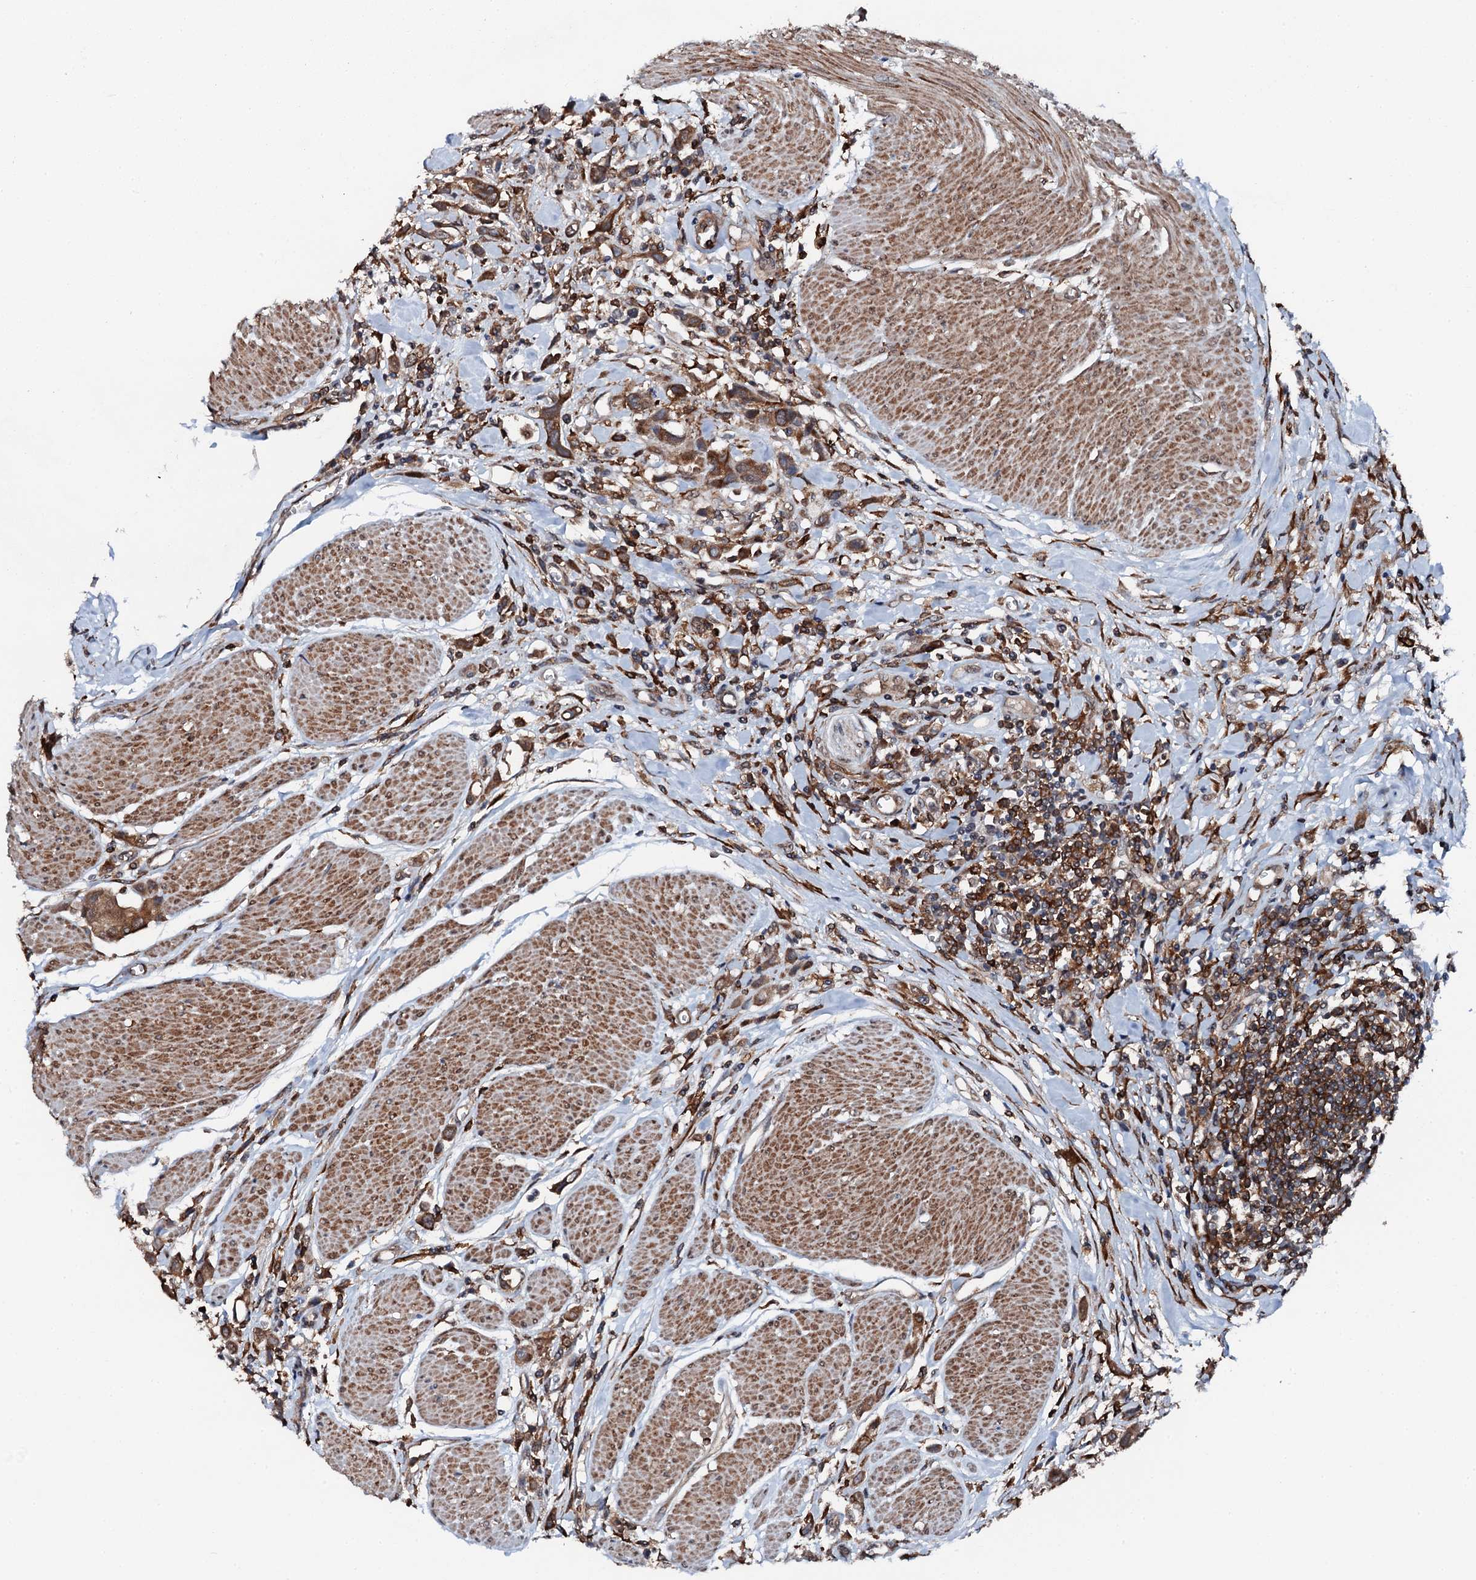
{"staining": {"intensity": "moderate", "quantity": ">75%", "location": "cytoplasmic/membranous"}, "tissue": "urothelial cancer", "cell_type": "Tumor cells", "image_type": "cancer", "snomed": [{"axis": "morphology", "description": "Urothelial carcinoma, High grade"}, {"axis": "topography", "description": "Urinary bladder"}], "caption": "Protein expression analysis of human urothelial cancer reveals moderate cytoplasmic/membranous positivity in about >75% of tumor cells.", "gene": "EDC4", "patient": {"sex": "male", "age": 50}}